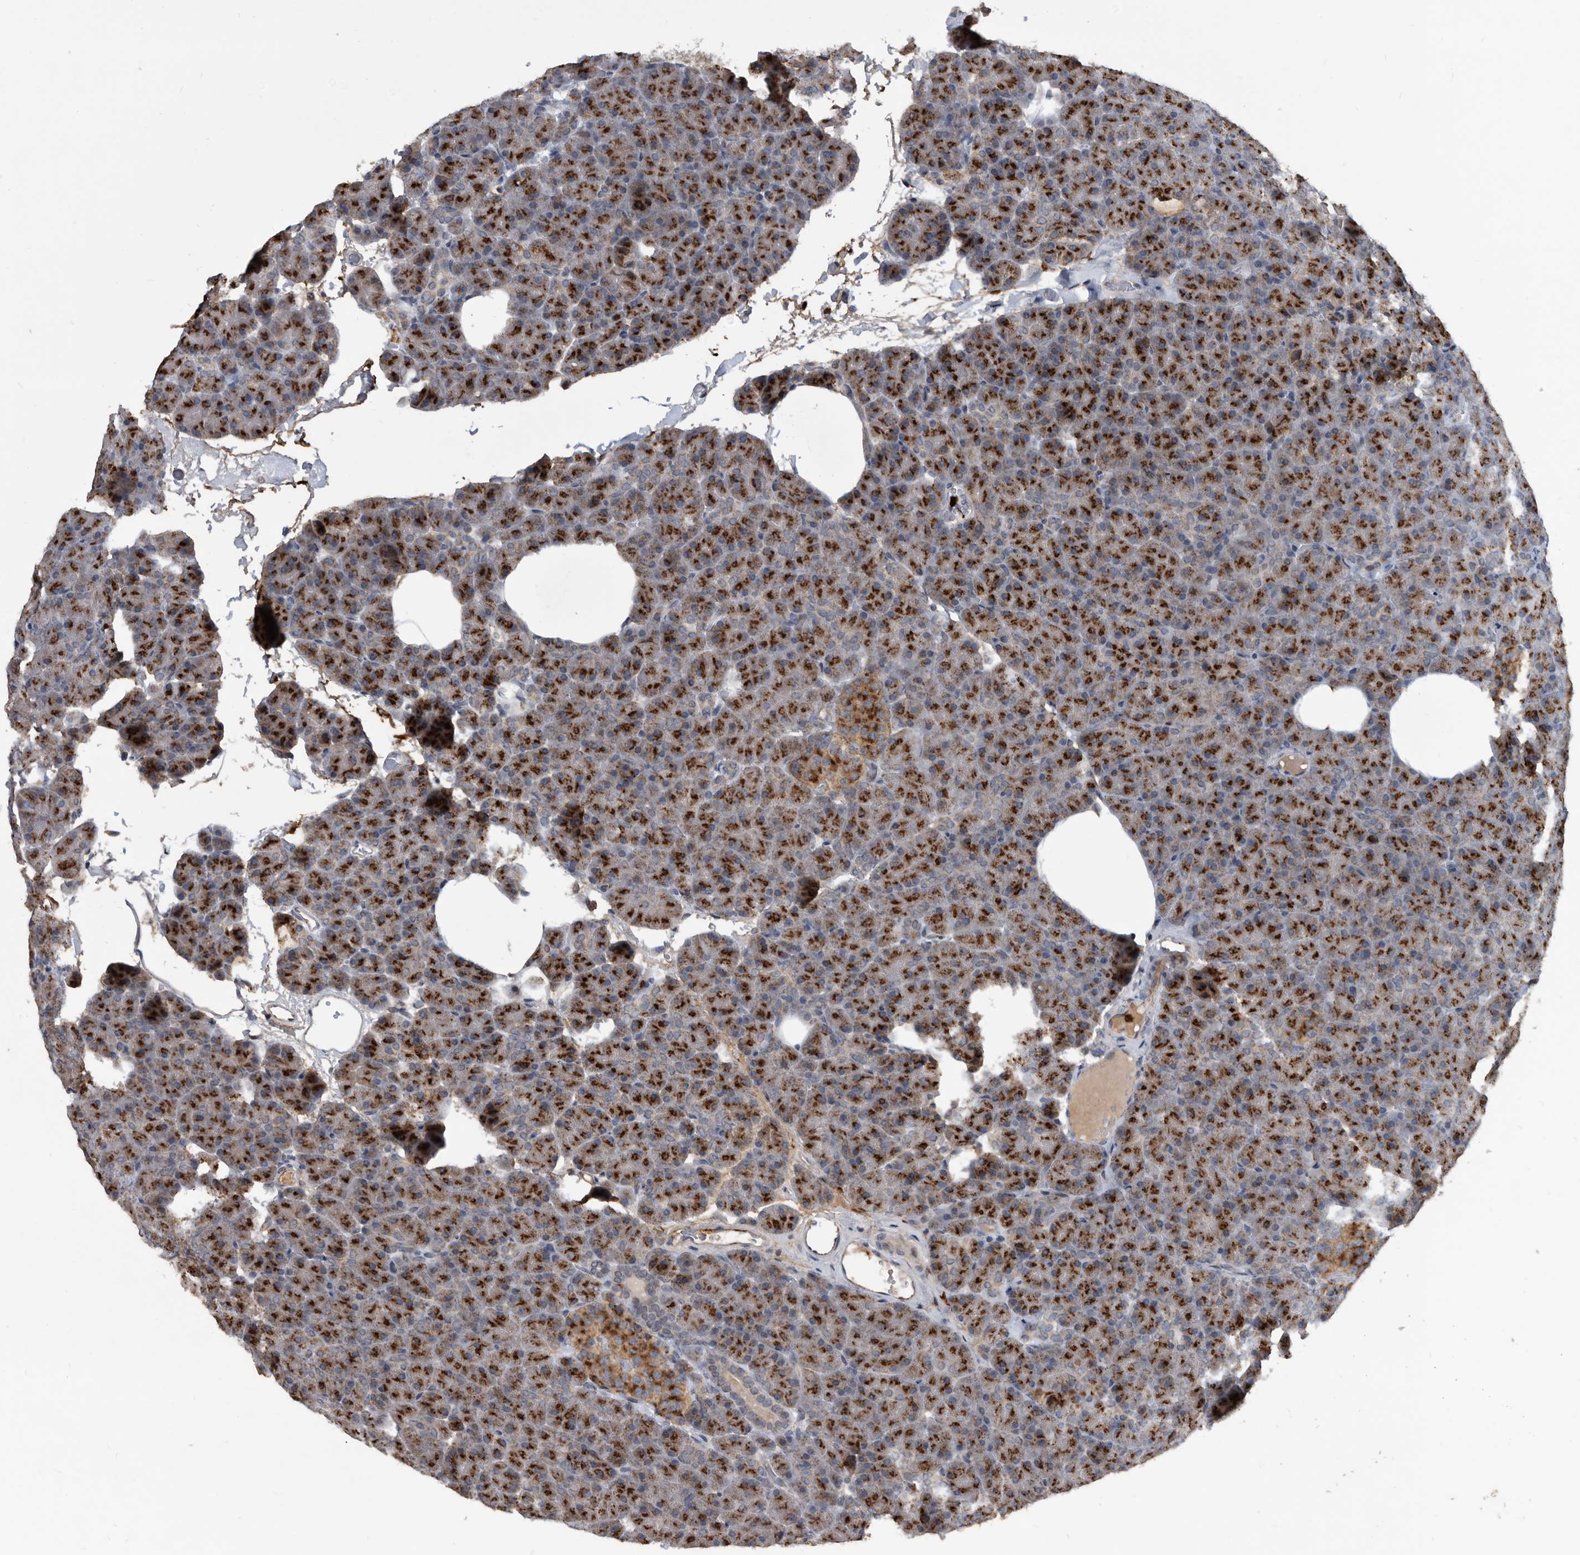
{"staining": {"intensity": "strong", "quantity": ">75%", "location": "cytoplasmic/membranous"}, "tissue": "pancreas", "cell_type": "Exocrine glandular cells", "image_type": "normal", "snomed": [{"axis": "morphology", "description": "Normal tissue, NOS"}, {"axis": "morphology", "description": "Carcinoid, malignant, NOS"}, {"axis": "topography", "description": "Pancreas"}], "caption": "This is a histology image of immunohistochemistry (IHC) staining of unremarkable pancreas, which shows strong staining in the cytoplasmic/membranous of exocrine glandular cells.", "gene": "PI15", "patient": {"sex": "female", "age": 35}}